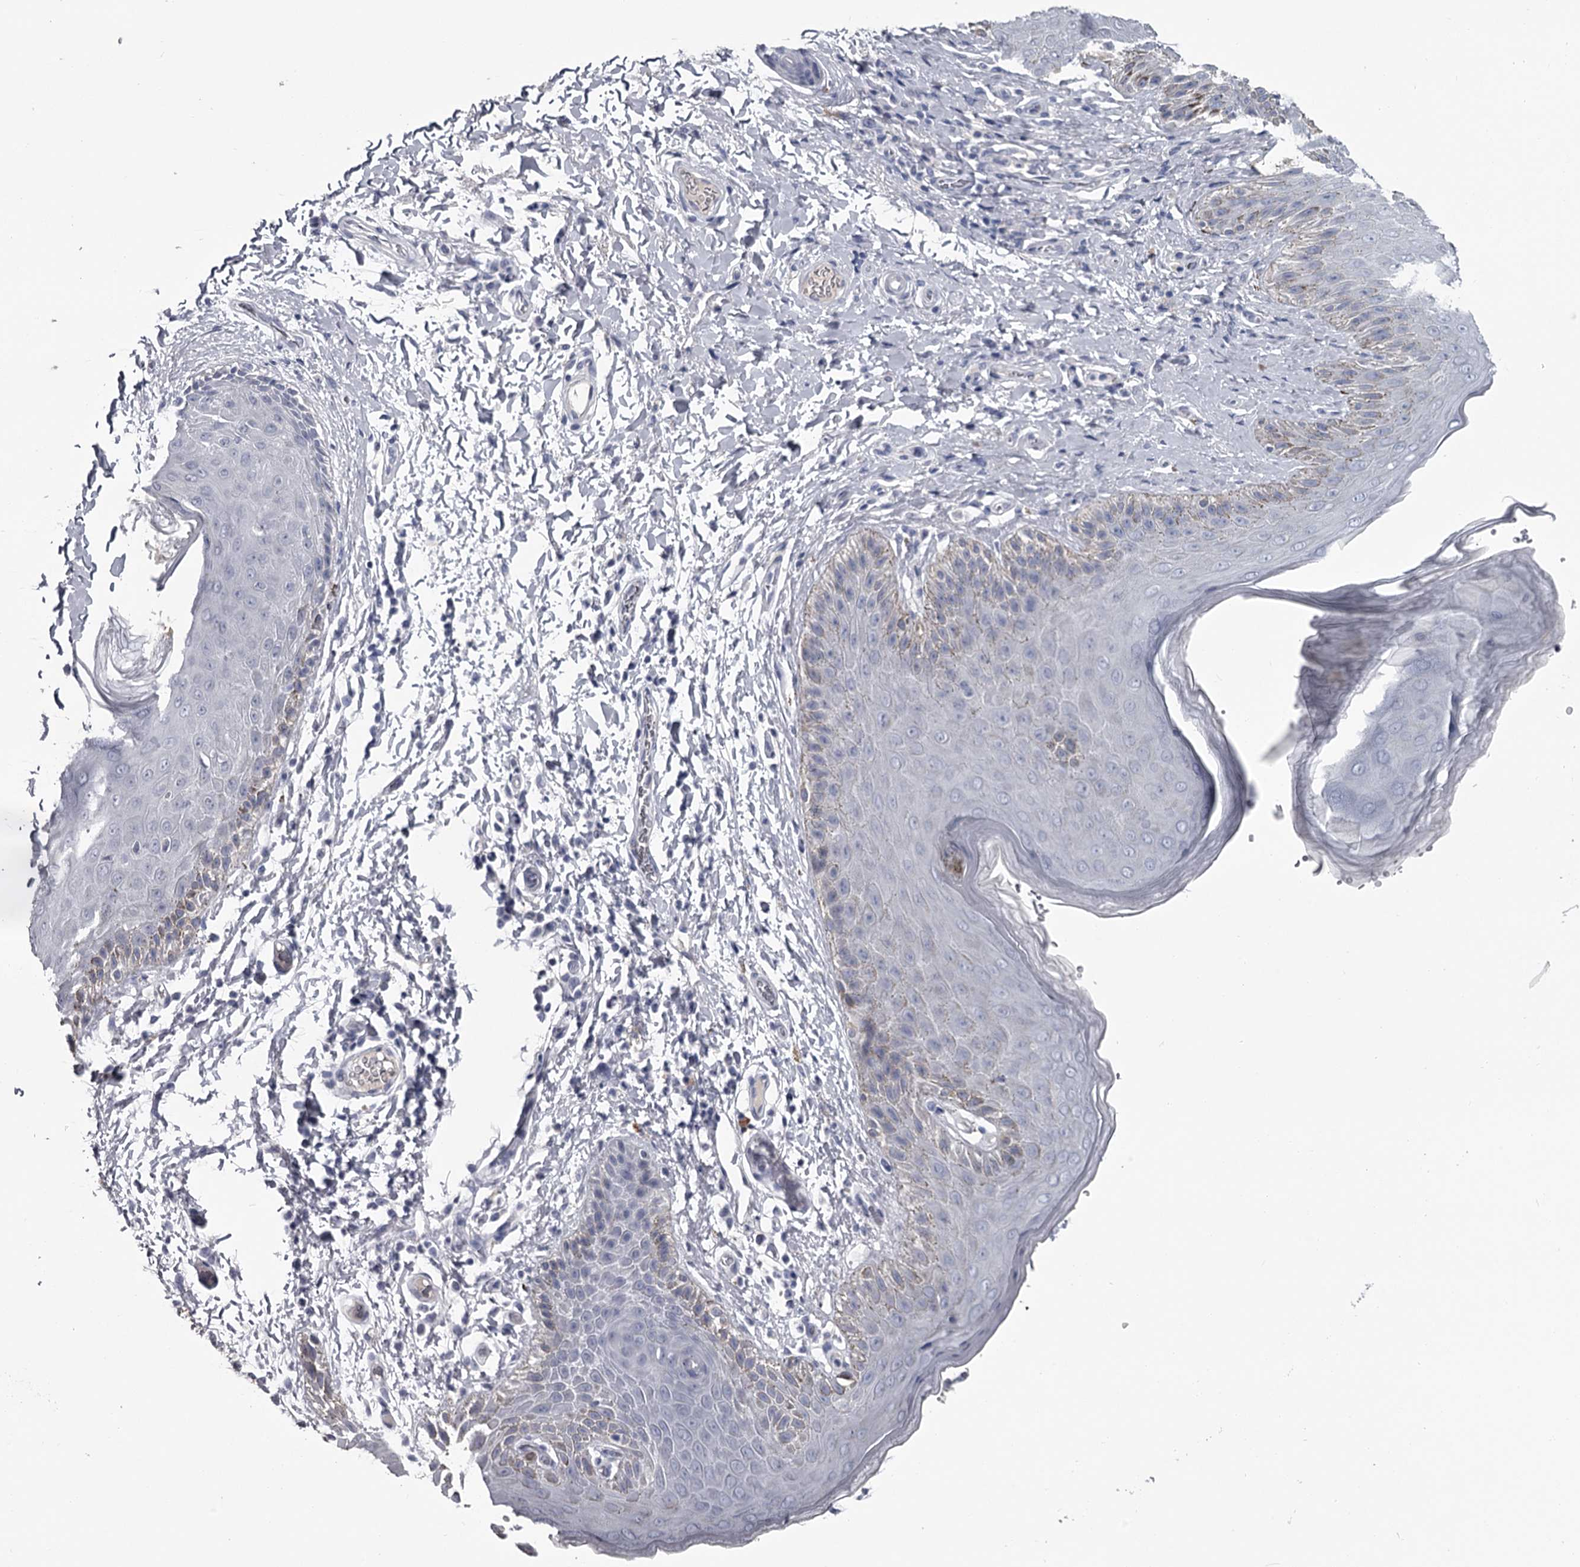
{"staining": {"intensity": "negative", "quantity": "none", "location": "none"}, "tissue": "skin", "cell_type": "Epidermal cells", "image_type": "normal", "snomed": [{"axis": "morphology", "description": "Normal tissue, NOS"}, {"axis": "topography", "description": "Anal"}], "caption": "IHC image of normal skin stained for a protein (brown), which exhibits no expression in epidermal cells.", "gene": "DAO", "patient": {"sex": "male", "age": 44}}